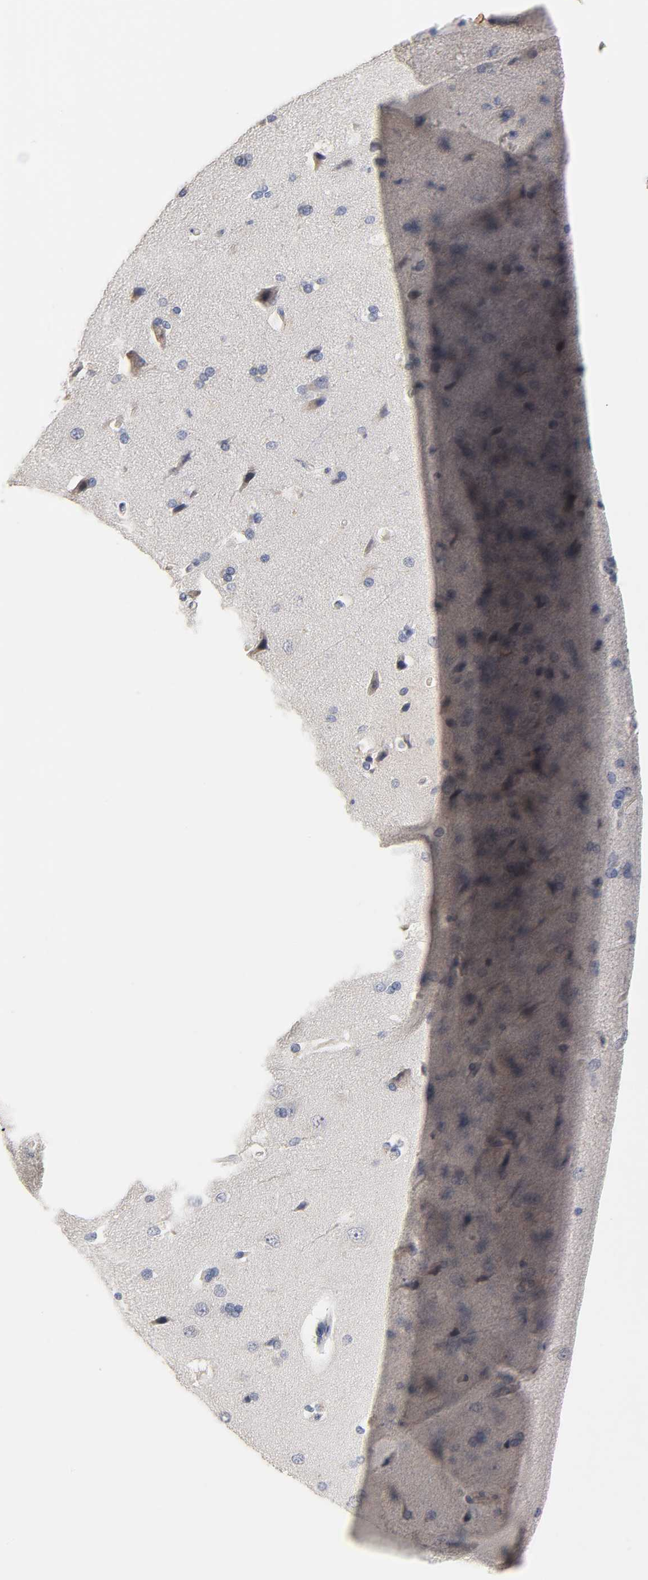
{"staining": {"intensity": "negative", "quantity": "none", "location": "none"}, "tissue": "cerebral cortex", "cell_type": "Endothelial cells", "image_type": "normal", "snomed": [{"axis": "morphology", "description": "Normal tissue, NOS"}, {"axis": "topography", "description": "Cerebral cortex"}], "caption": "DAB immunohistochemical staining of normal cerebral cortex demonstrates no significant positivity in endothelial cells. (DAB (3,3'-diaminobenzidine) IHC, high magnification).", "gene": "OVOL1", "patient": {"sex": "male", "age": 62}}